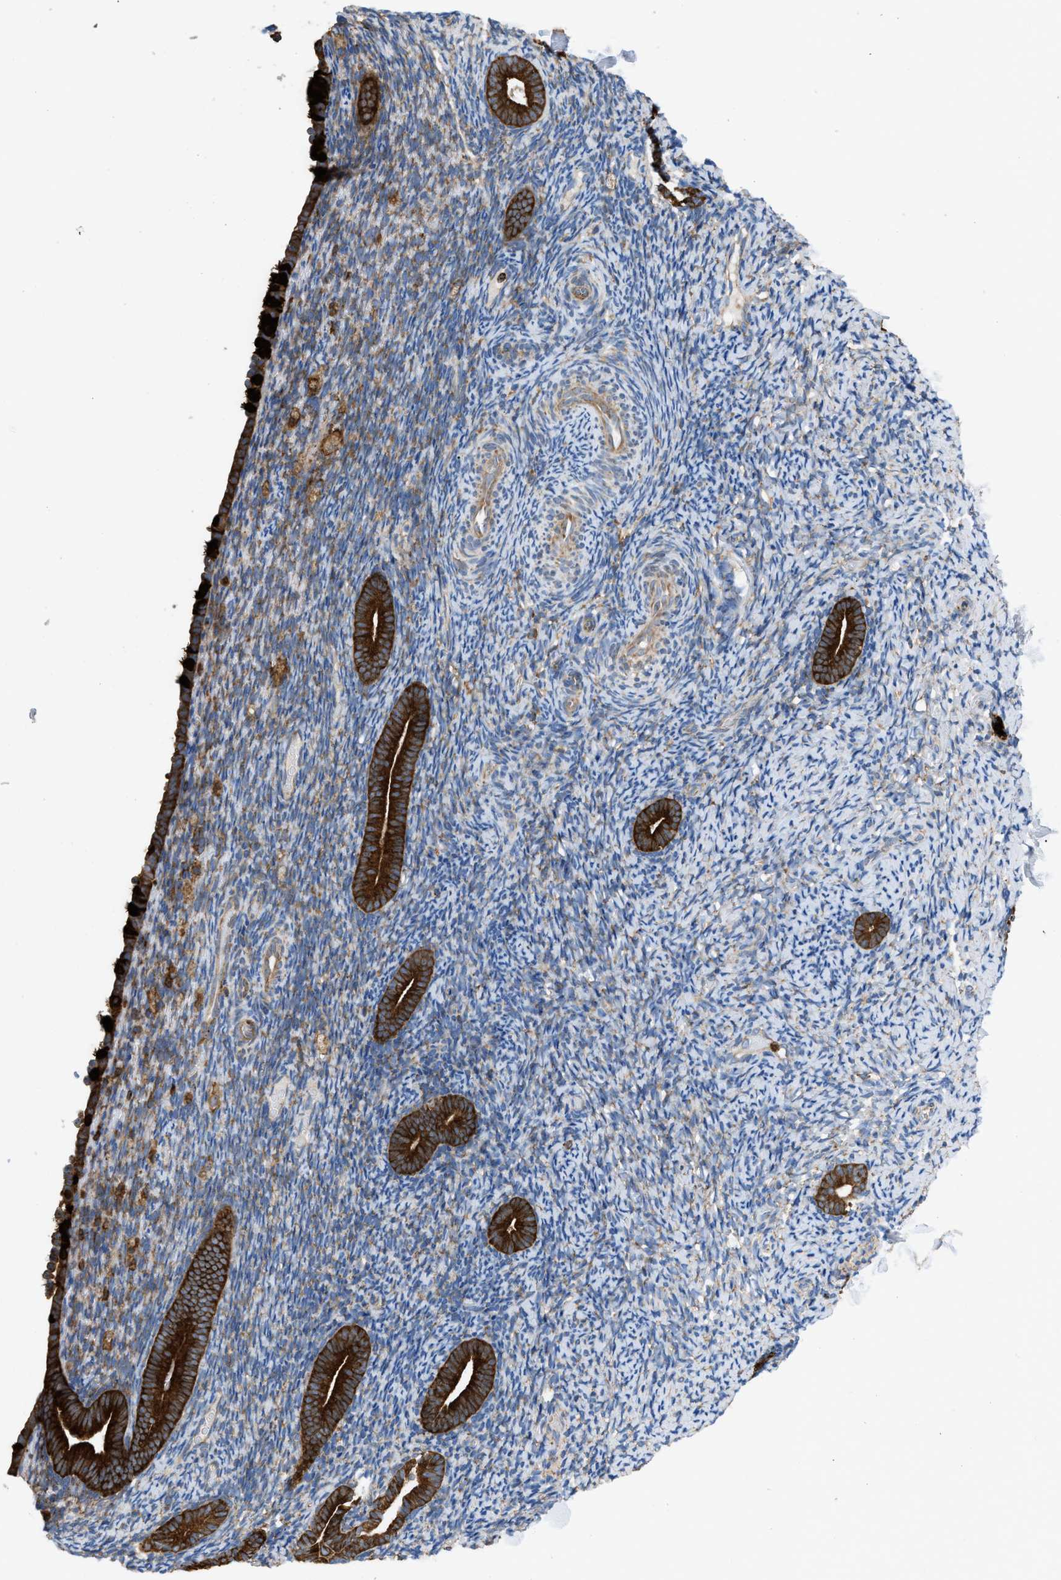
{"staining": {"intensity": "moderate", "quantity": "<25%", "location": "cytoplasmic/membranous"}, "tissue": "endometrium", "cell_type": "Cells in endometrial stroma", "image_type": "normal", "snomed": [{"axis": "morphology", "description": "Normal tissue, NOS"}, {"axis": "topography", "description": "Endometrium"}], "caption": "The micrograph exhibits staining of benign endometrium, revealing moderate cytoplasmic/membranous protein staining (brown color) within cells in endometrial stroma.", "gene": "GPAT4", "patient": {"sex": "female", "age": 51}}